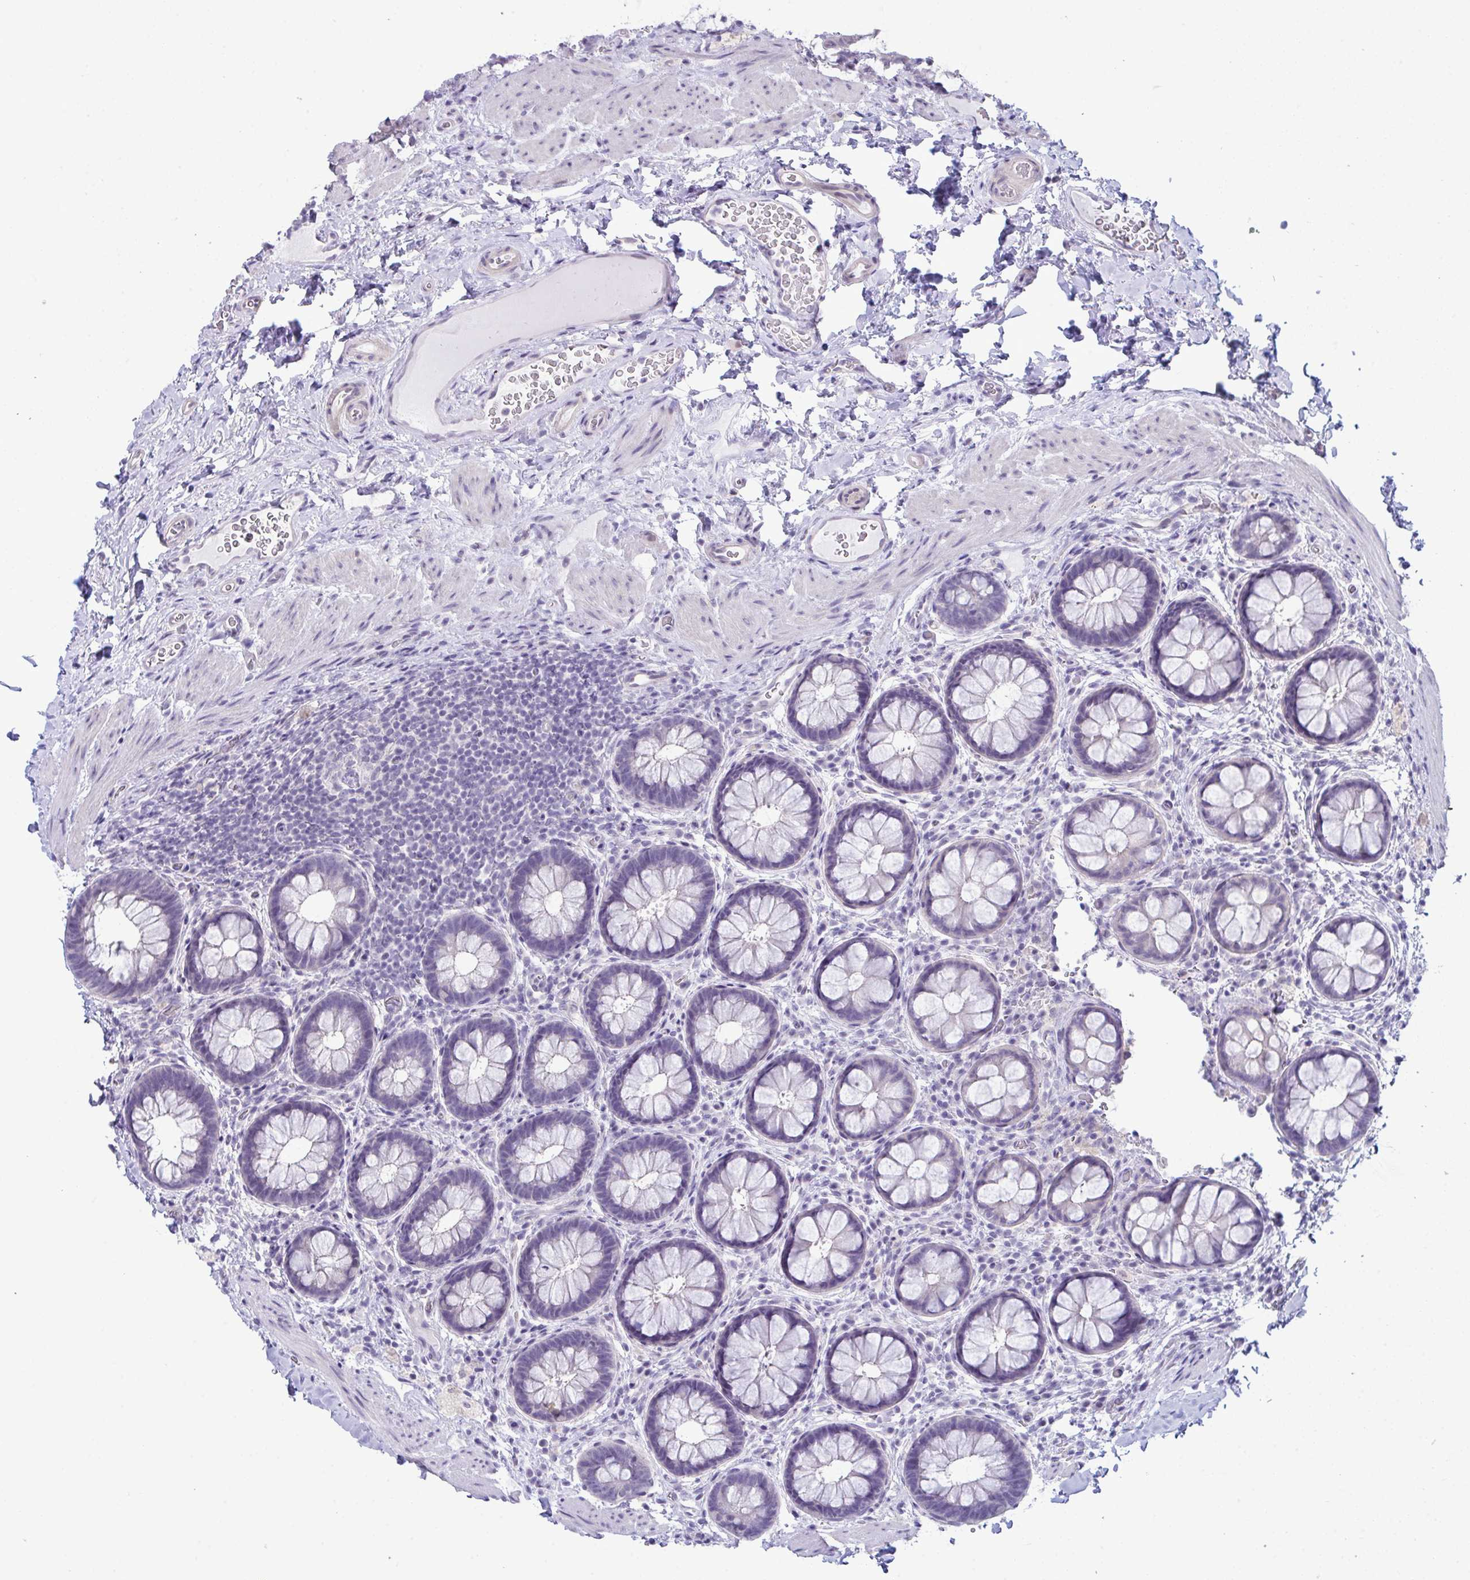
{"staining": {"intensity": "negative", "quantity": "none", "location": "none"}, "tissue": "rectum", "cell_type": "Glandular cells", "image_type": "normal", "snomed": [{"axis": "morphology", "description": "Normal tissue, NOS"}, {"axis": "topography", "description": "Rectum"}], "caption": "Benign rectum was stained to show a protein in brown. There is no significant positivity in glandular cells. (DAB immunohistochemistry with hematoxylin counter stain).", "gene": "ATP6V0D2", "patient": {"sex": "female", "age": 69}}